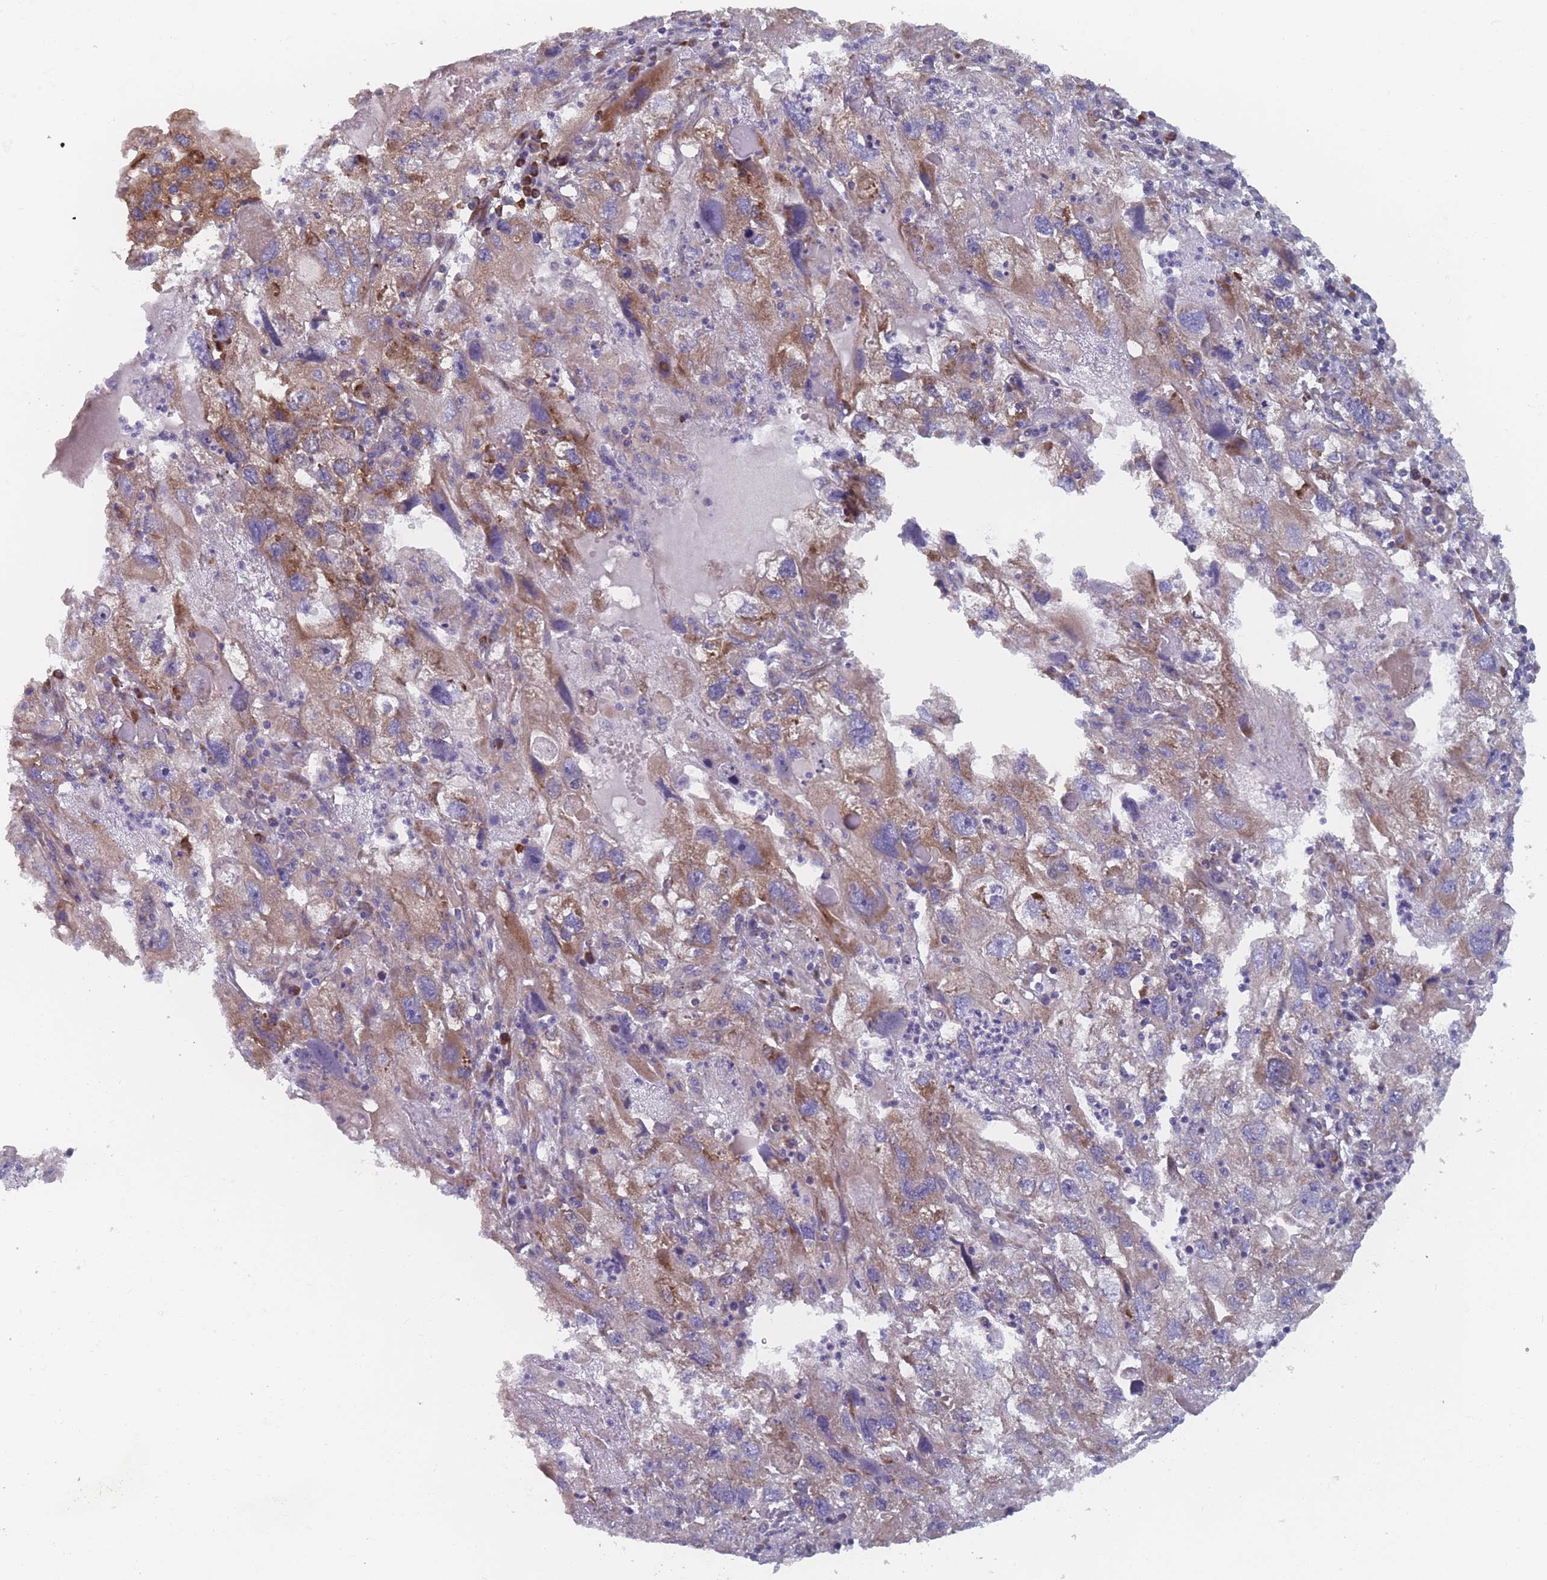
{"staining": {"intensity": "moderate", "quantity": "25%-75%", "location": "cytoplasmic/membranous"}, "tissue": "endometrial cancer", "cell_type": "Tumor cells", "image_type": "cancer", "snomed": [{"axis": "morphology", "description": "Adenocarcinoma, NOS"}, {"axis": "topography", "description": "Endometrium"}], "caption": "A high-resolution photomicrograph shows immunohistochemistry staining of endometrial cancer (adenocarcinoma), which displays moderate cytoplasmic/membranous staining in about 25%-75% of tumor cells.", "gene": "CACNG5", "patient": {"sex": "female", "age": 49}}